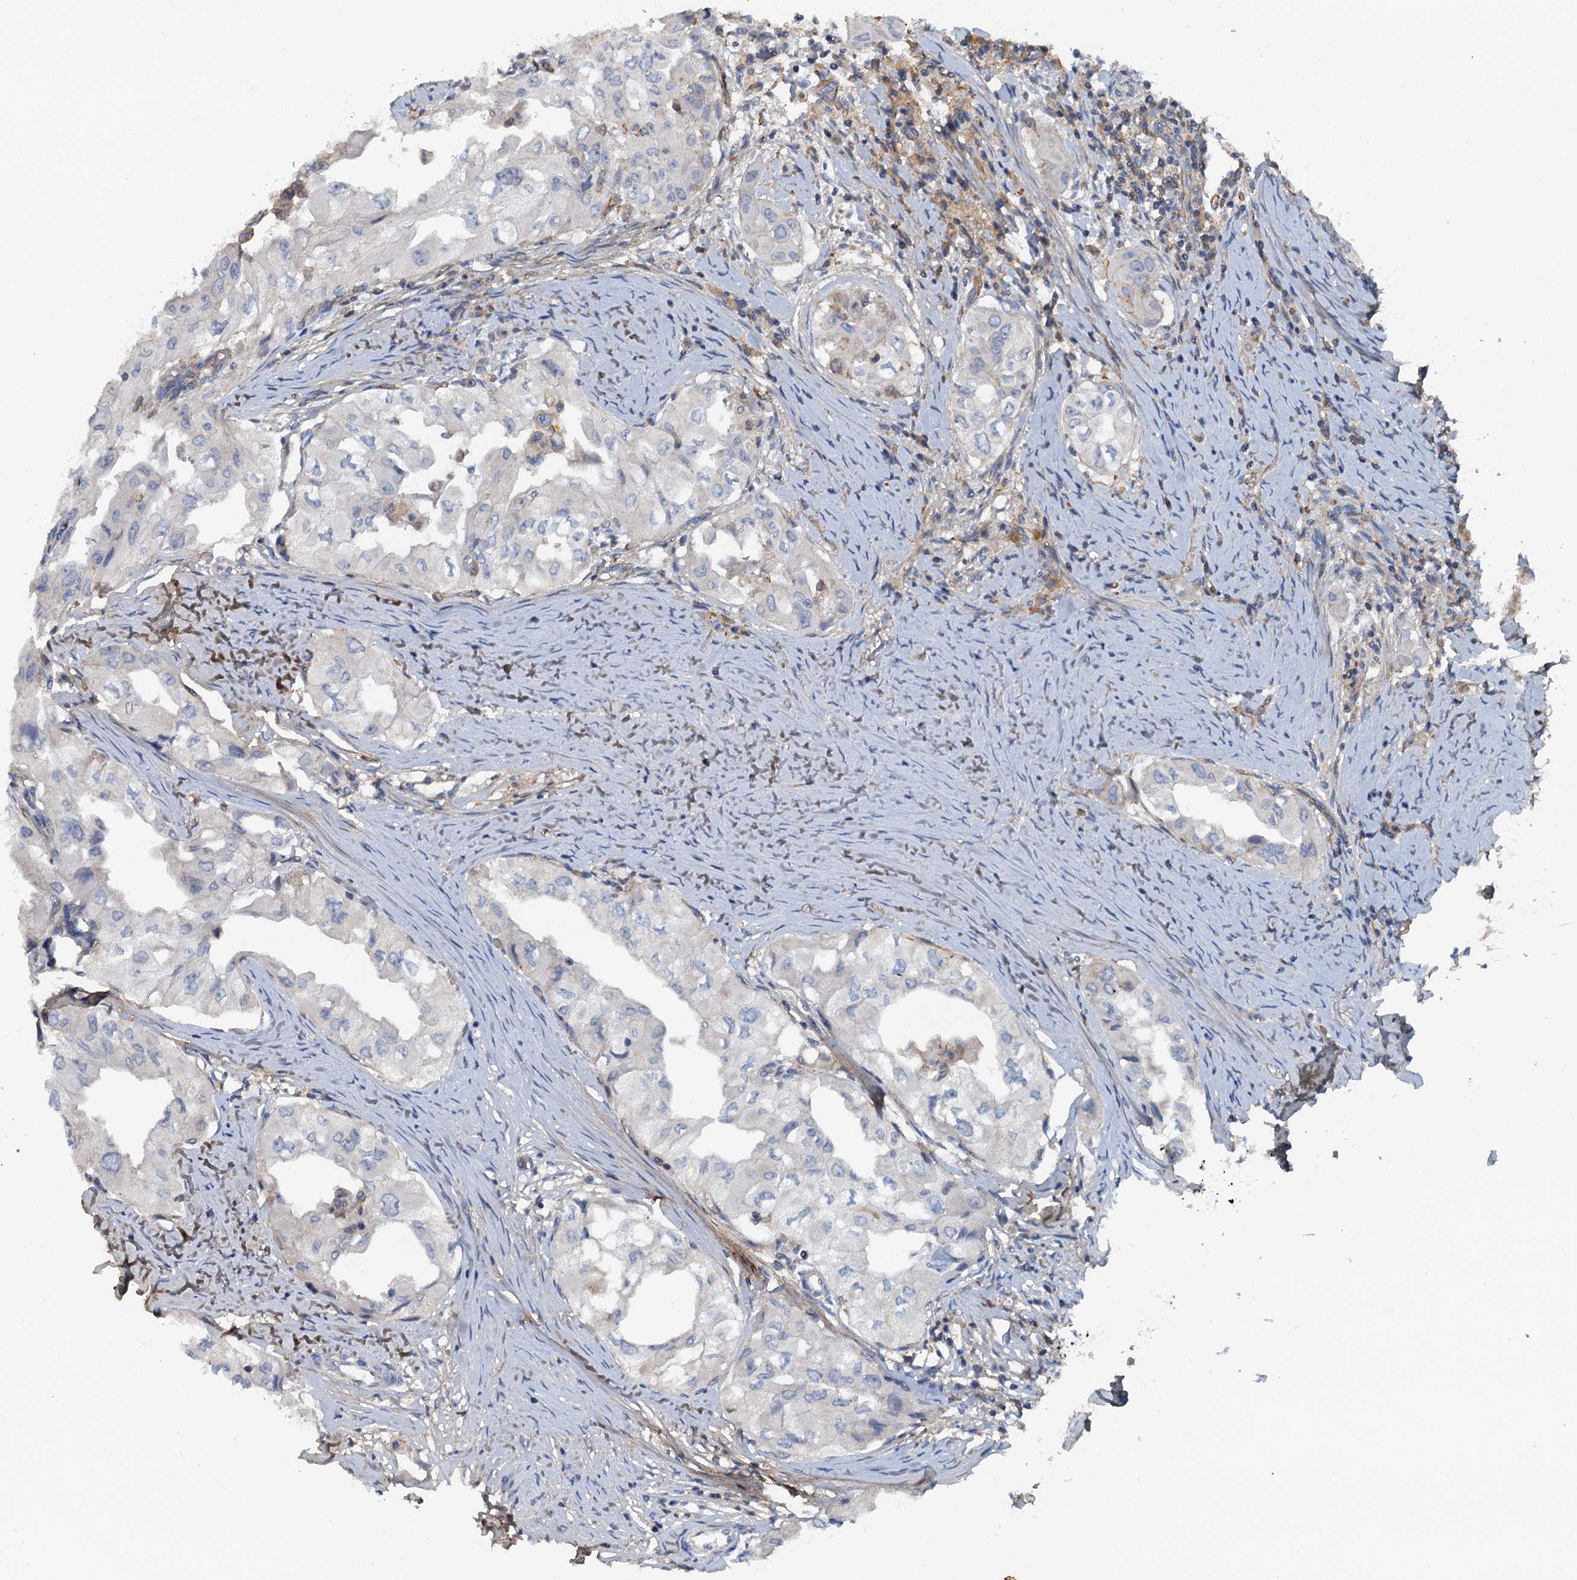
{"staining": {"intensity": "negative", "quantity": "none", "location": "none"}, "tissue": "thyroid cancer", "cell_type": "Tumor cells", "image_type": "cancer", "snomed": [{"axis": "morphology", "description": "Papillary adenocarcinoma, NOS"}, {"axis": "topography", "description": "Thyroid gland"}], "caption": "Tumor cells are negative for protein expression in human thyroid cancer.", "gene": "THAP10", "patient": {"sex": "female", "age": 59}}